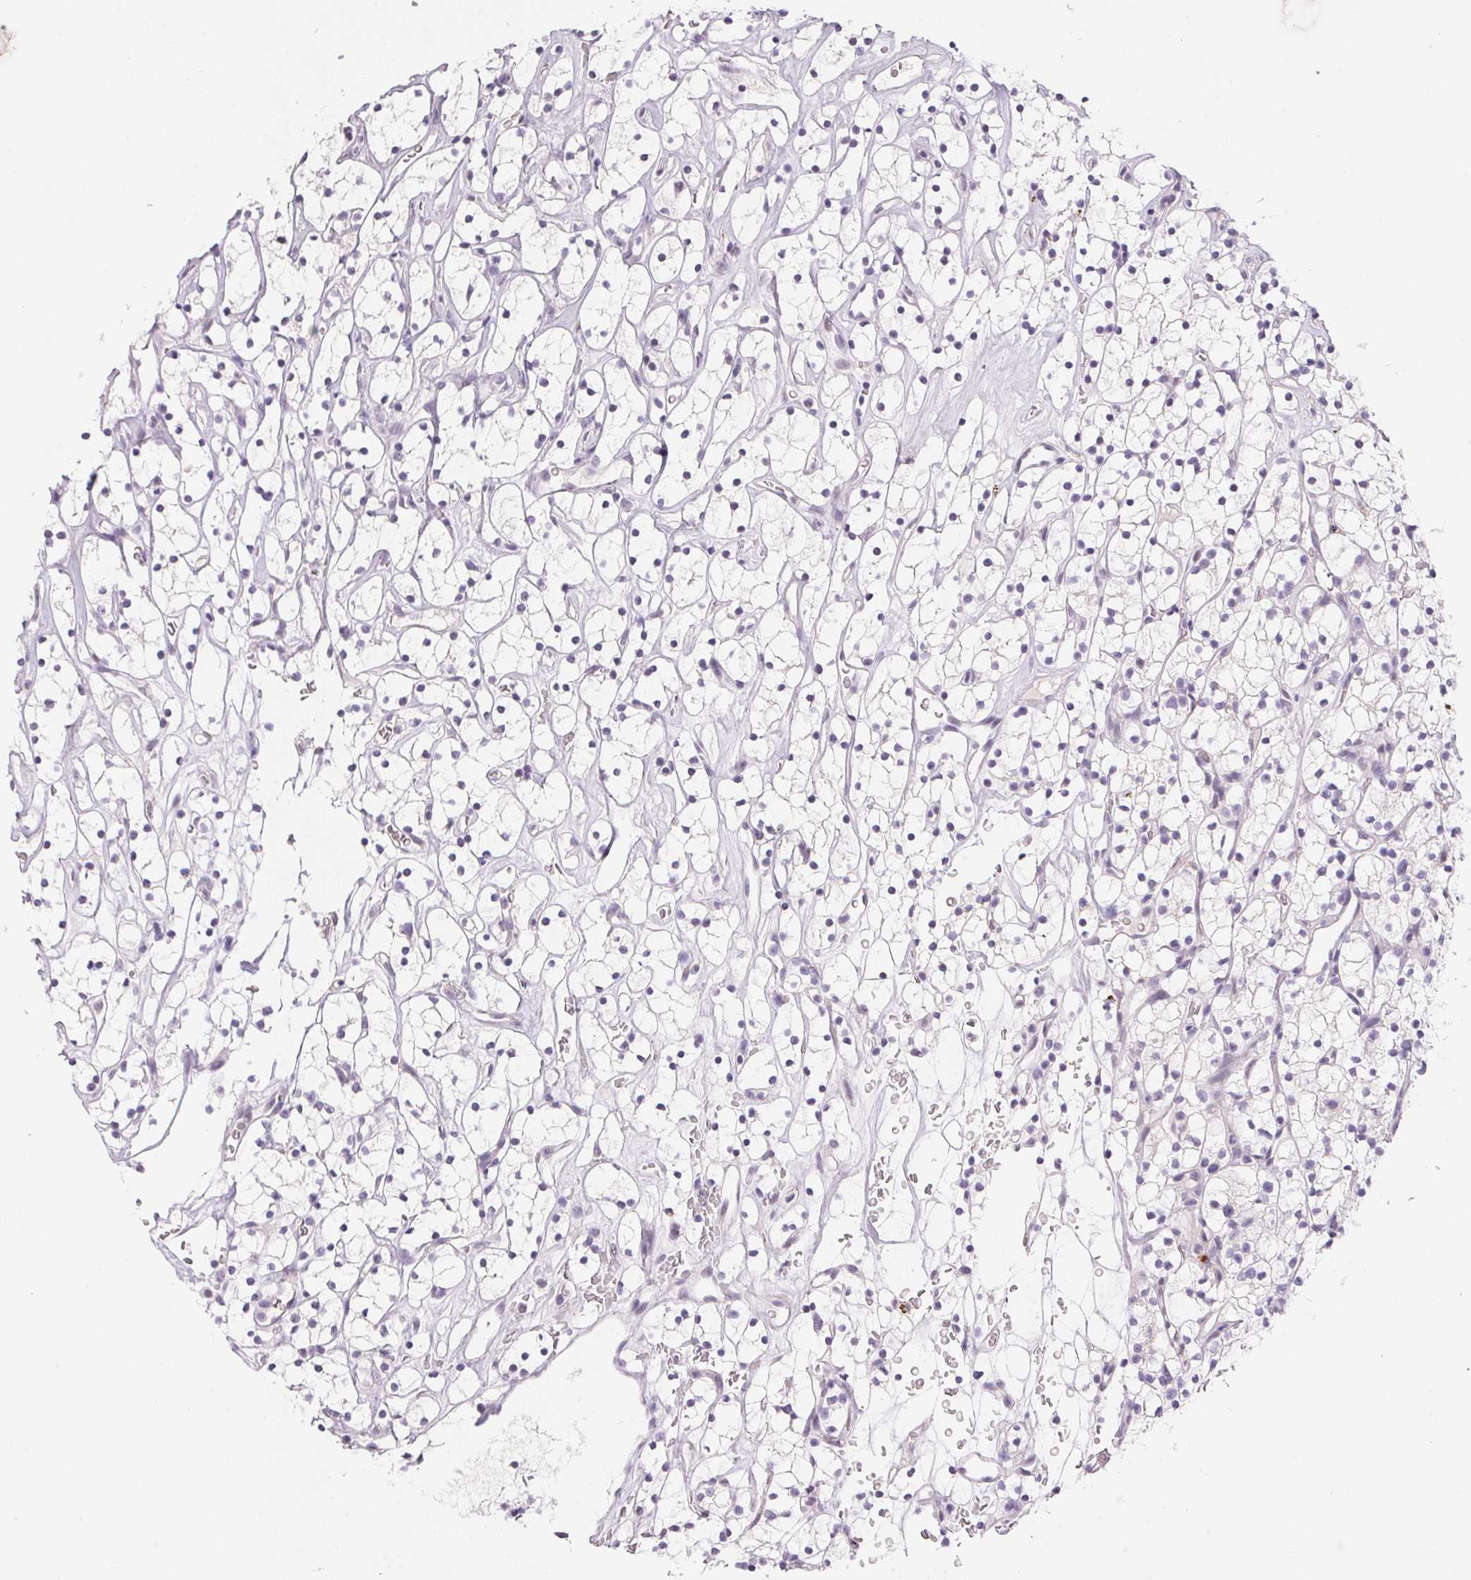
{"staining": {"intensity": "negative", "quantity": "none", "location": "none"}, "tissue": "renal cancer", "cell_type": "Tumor cells", "image_type": "cancer", "snomed": [{"axis": "morphology", "description": "Adenocarcinoma, NOS"}, {"axis": "topography", "description": "Kidney"}], "caption": "IHC of adenocarcinoma (renal) displays no expression in tumor cells.", "gene": "BPIFB2", "patient": {"sex": "female", "age": 64}}